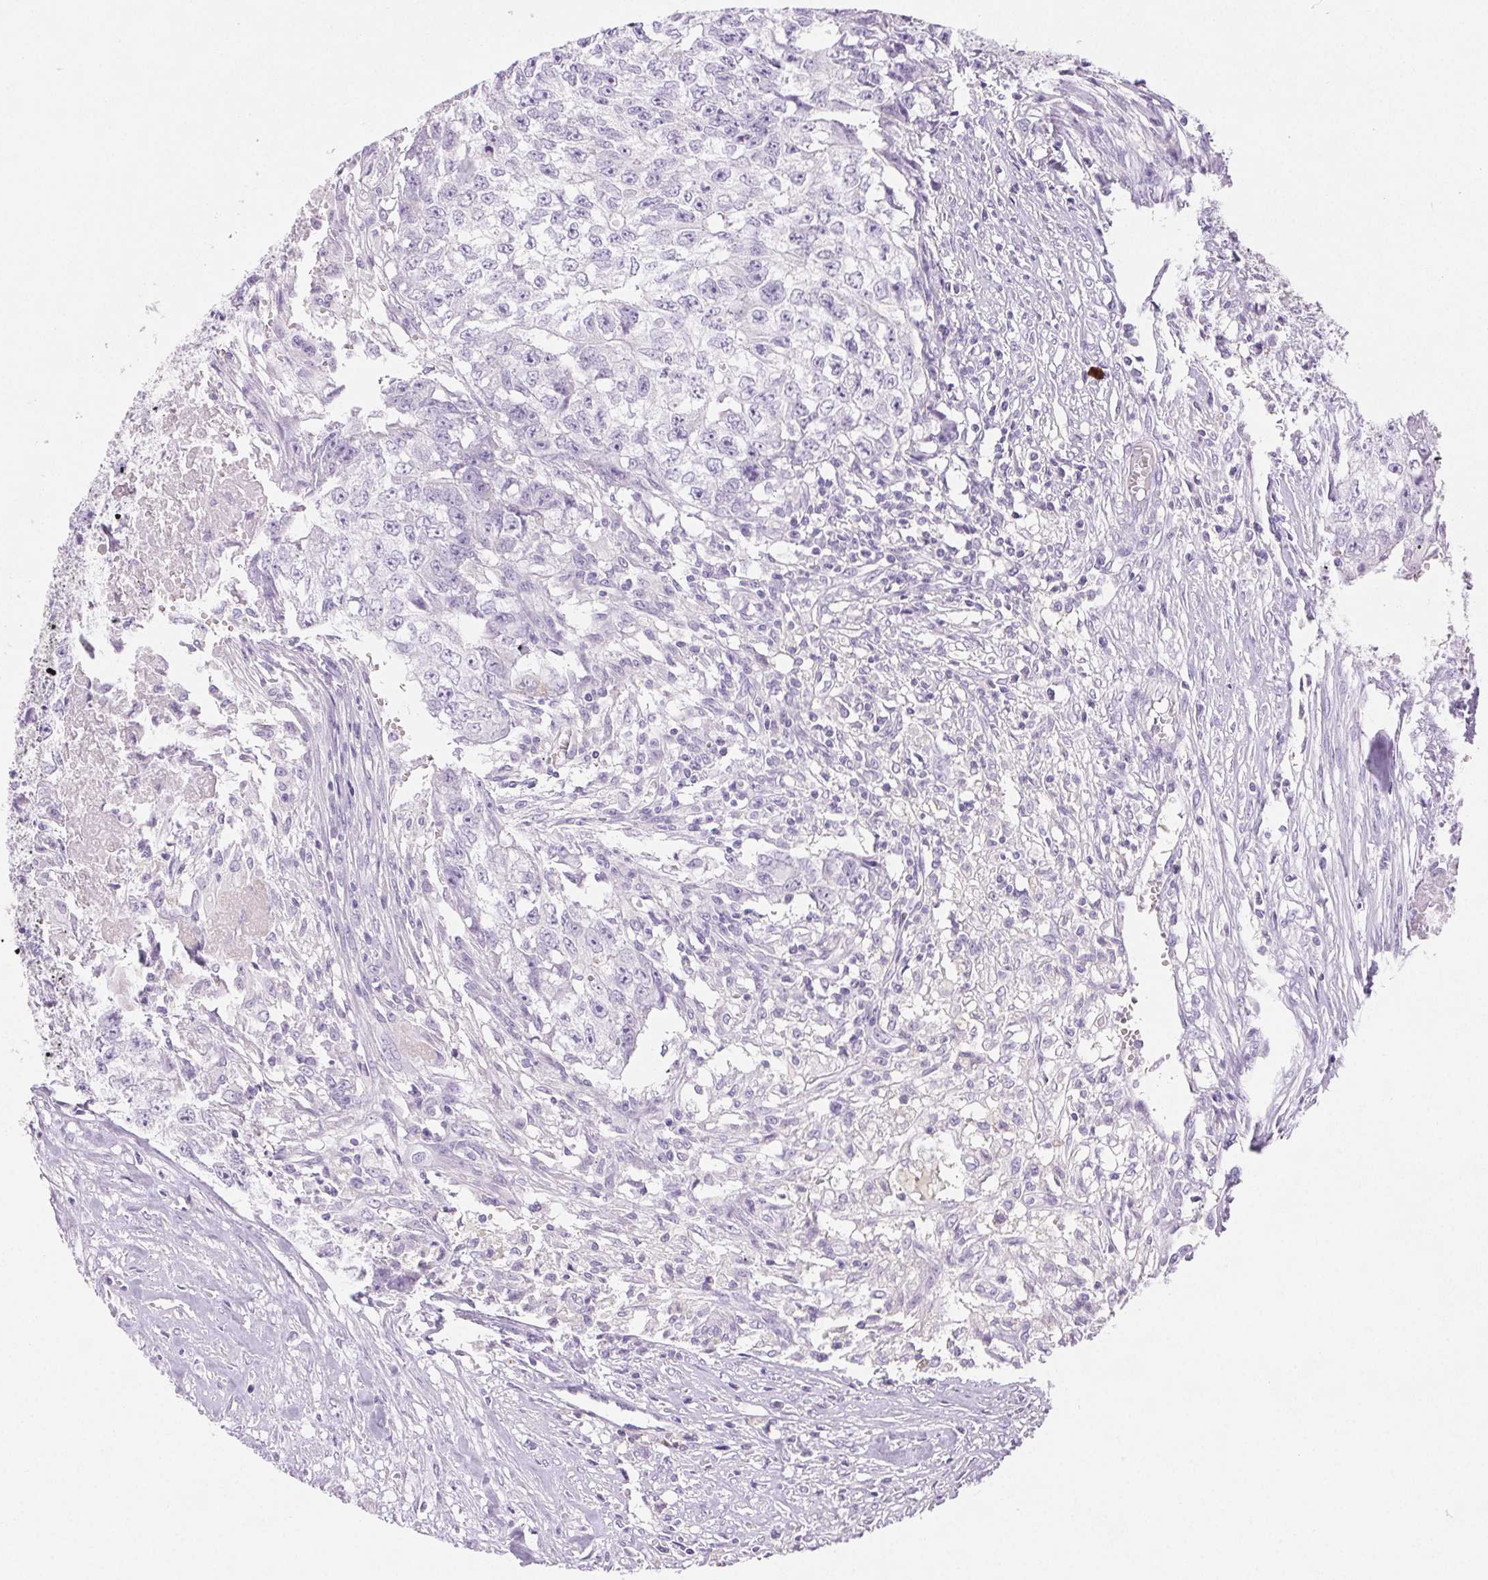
{"staining": {"intensity": "negative", "quantity": "none", "location": "none"}, "tissue": "testis cancer", "cell_type": "Tumor cells", "image_type": "cancer", "snomed": [{"axis": "morphology", "description": "Carcinoma, Embryonal, NOS"}, {"axis": "morphology", "description": "Teratoma, malignant, NOS"}, {"axis": "topography", "description": "Testis"}], "caption": "High magnification brightfield microscopy of testis cancer (teratoma (malignant)) stained with DAB (brown) and counterstained with hematoxylin (blue): tumor cells show no significant positivity.", "gene": "CLDN16", "patient": {"sex": "male", "age": 24}}